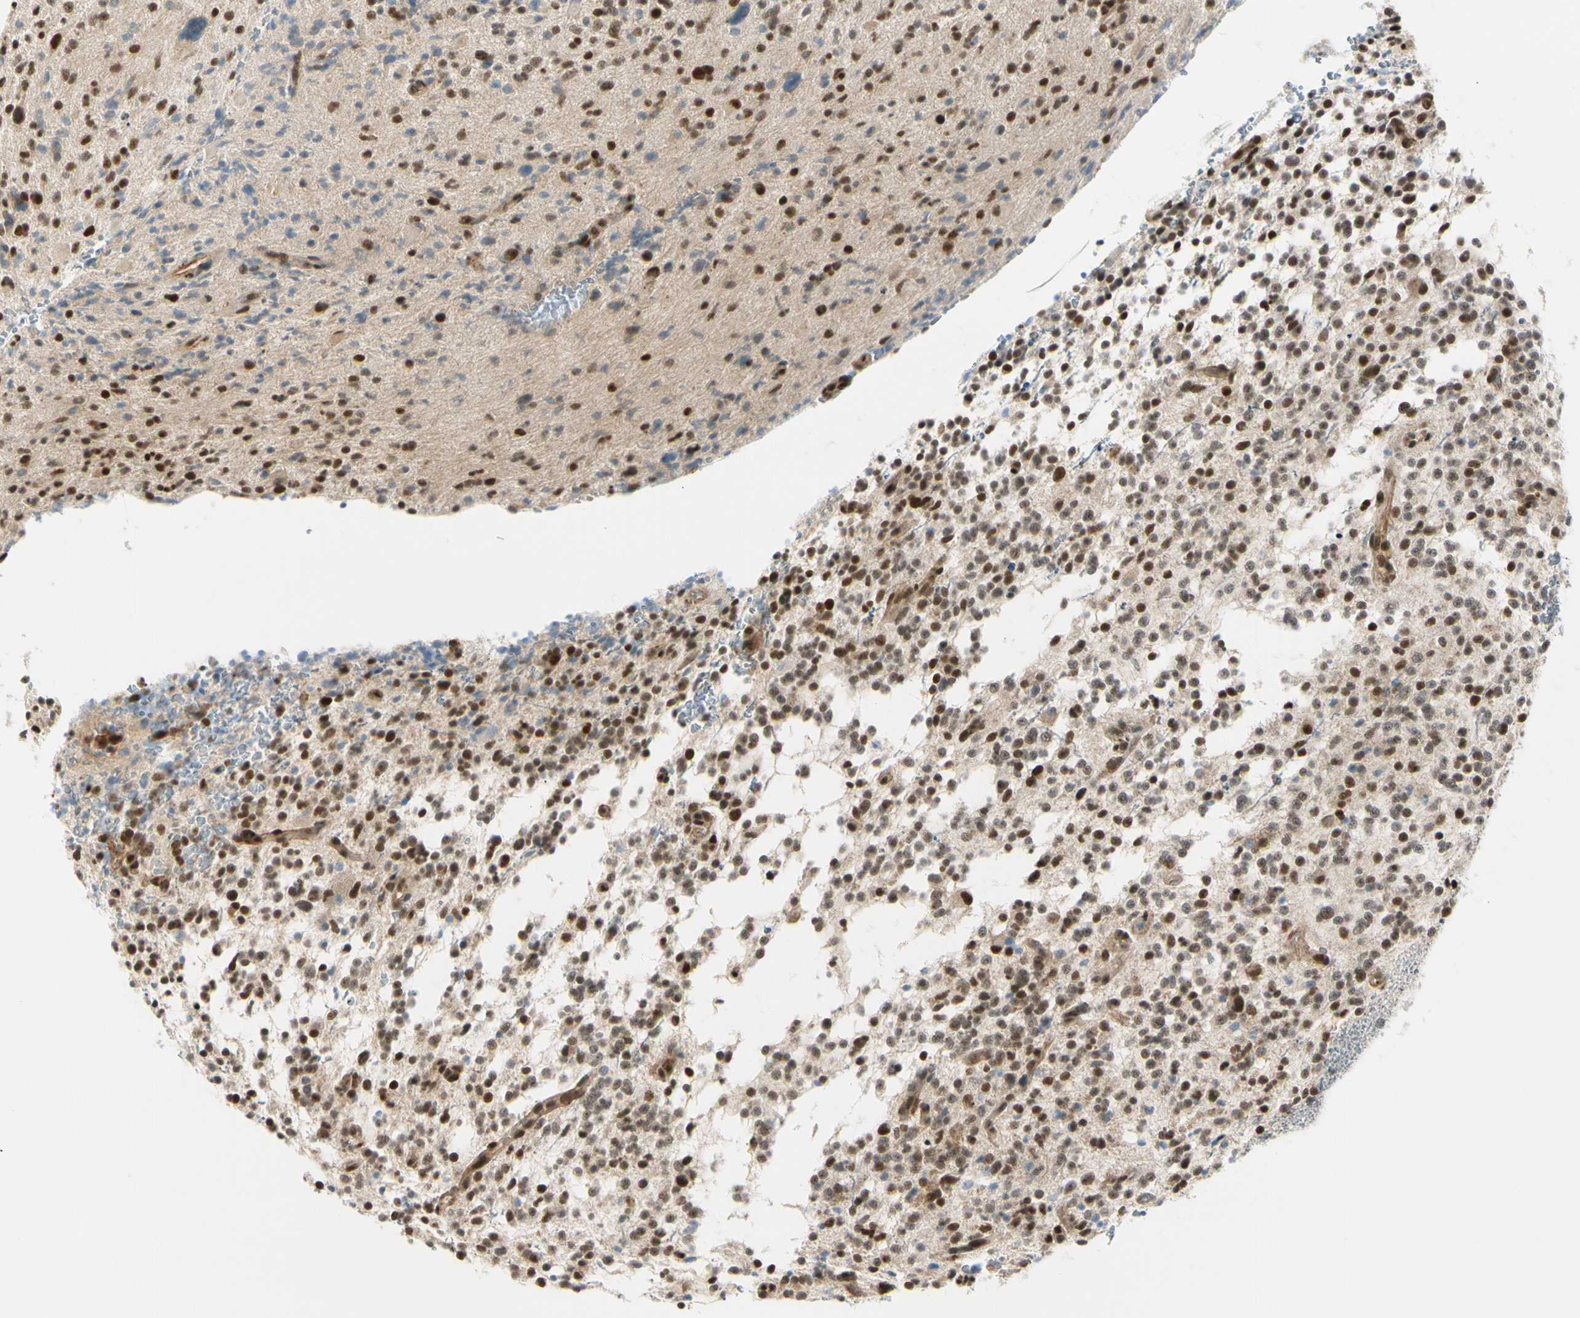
{"staining": {"intensity": "strong", "quantity": "25%-75%", "location": "nuclear"}, "tissue": "glioma", "cell_type": "Tumor cells", "image_type": "cancer", "snomed": [{"axis": "morphology", "description": "Glioma, malignant, High grade"}, {"axis": "topography", "description": "Brain"}], "caption": "Immunohistochemical staining of glioma demonstrates high levels of strong nuclear expression in about 25%-75% of tumor cells.", "gene": "DAXX", "patient": {"sex": "male", "age": 48}}